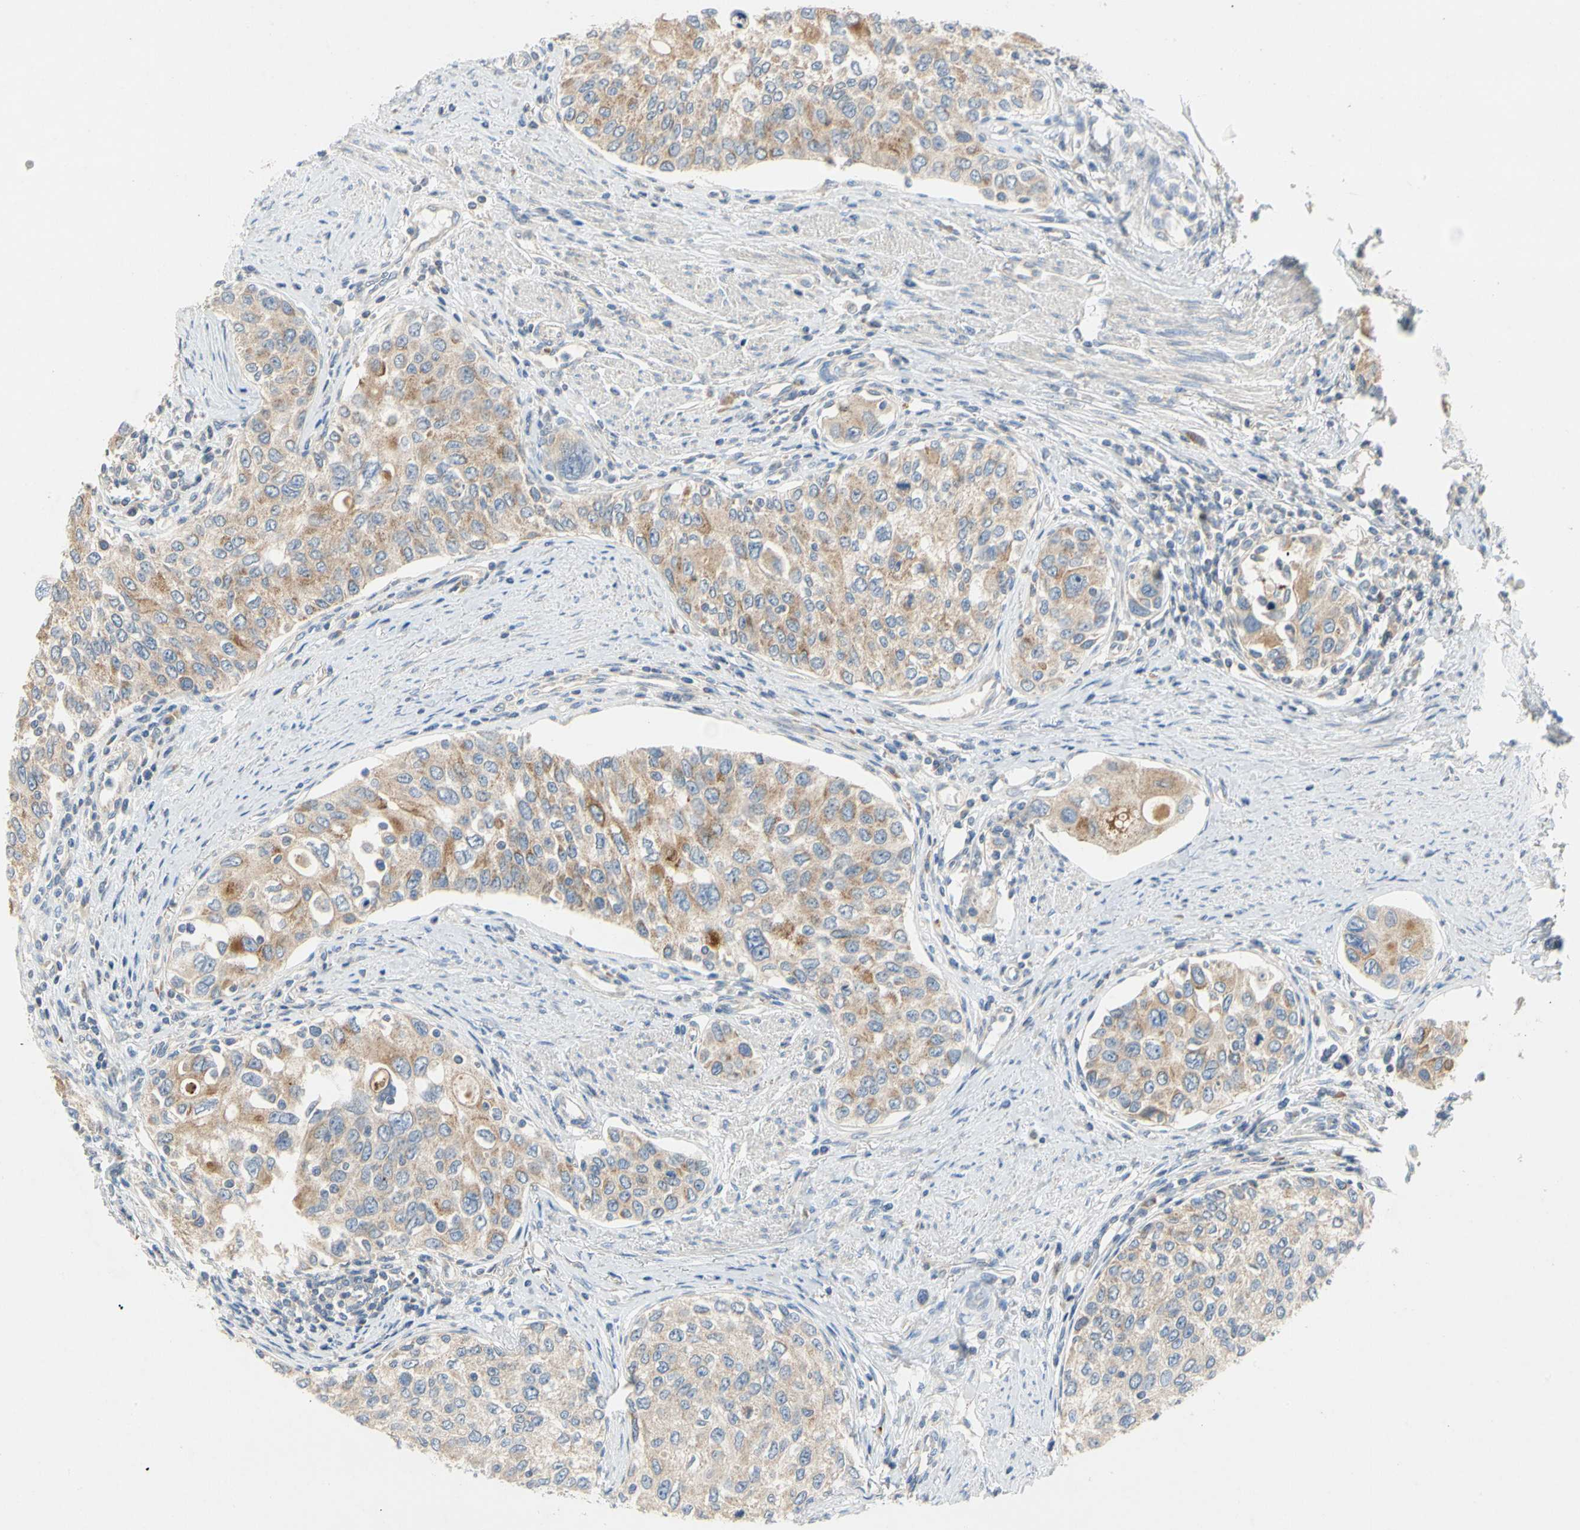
{"staining": {"intensity": "moderate", "quantity": ">75%", "location": "cytoplasmic/membranous"}, "tissue": "urothelial cancer", "cell_type": "Tumor cells", "image_type": "cancer", "snomed": [{"axis": "morphology", "description": "Urothelial carcinoma, High grade"}, {"axis": "topography", "description": "Urinary bladder"}], "caption": "Protein expression analysis of human urothelial cancer reveals moderate cytoplasmic/membranous positivity in approximately >75% of tumor cells. (Stains: DAB in brown, nuclei in blue, Microscopy: brightfield microscopy at high magnification).", "gene": "KLHDC8B", "patient": {"sex": "female", "age": 56}}